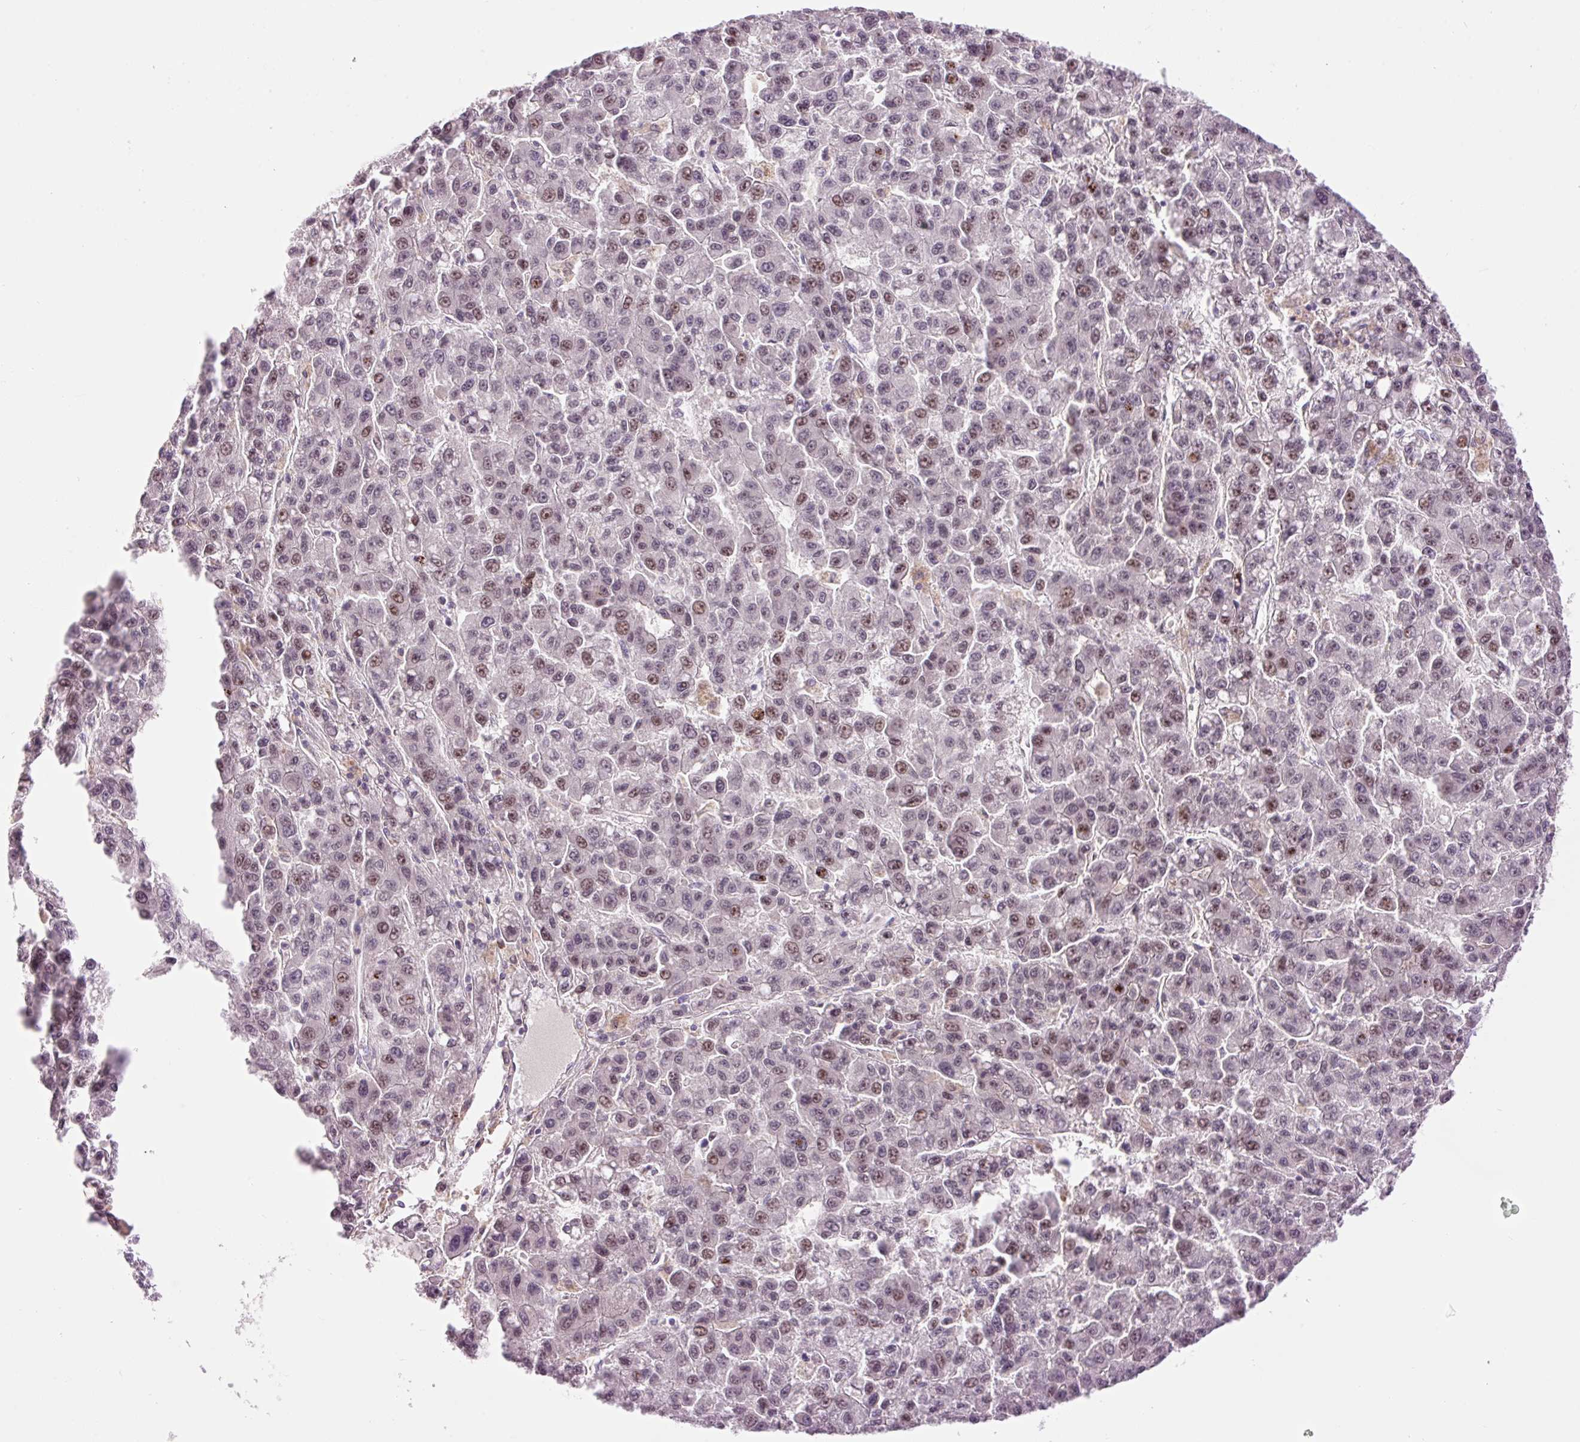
{"staining": {"intensity": "moderate", "quantity": "25%-75%", "location": "nuclear"}, "tissue": "liver cancer", "cell_type": "Tumor cells", "image_type": "cancer", "snomed": [{"axis": "morphology", "description": "Carcinoma, Hepatocellular, NOS"}, {"axis": "topography", "description": "Liver"}], "caption": "Liver cancer (hepatocellular carcinoma) tissue shows moderate nuclear positivity in approximately 25%-75% of tumor cells, visualized by immunohistochemistry.", "gene": "HNF1A", "patient": {"sex": "male", "age": 70}}